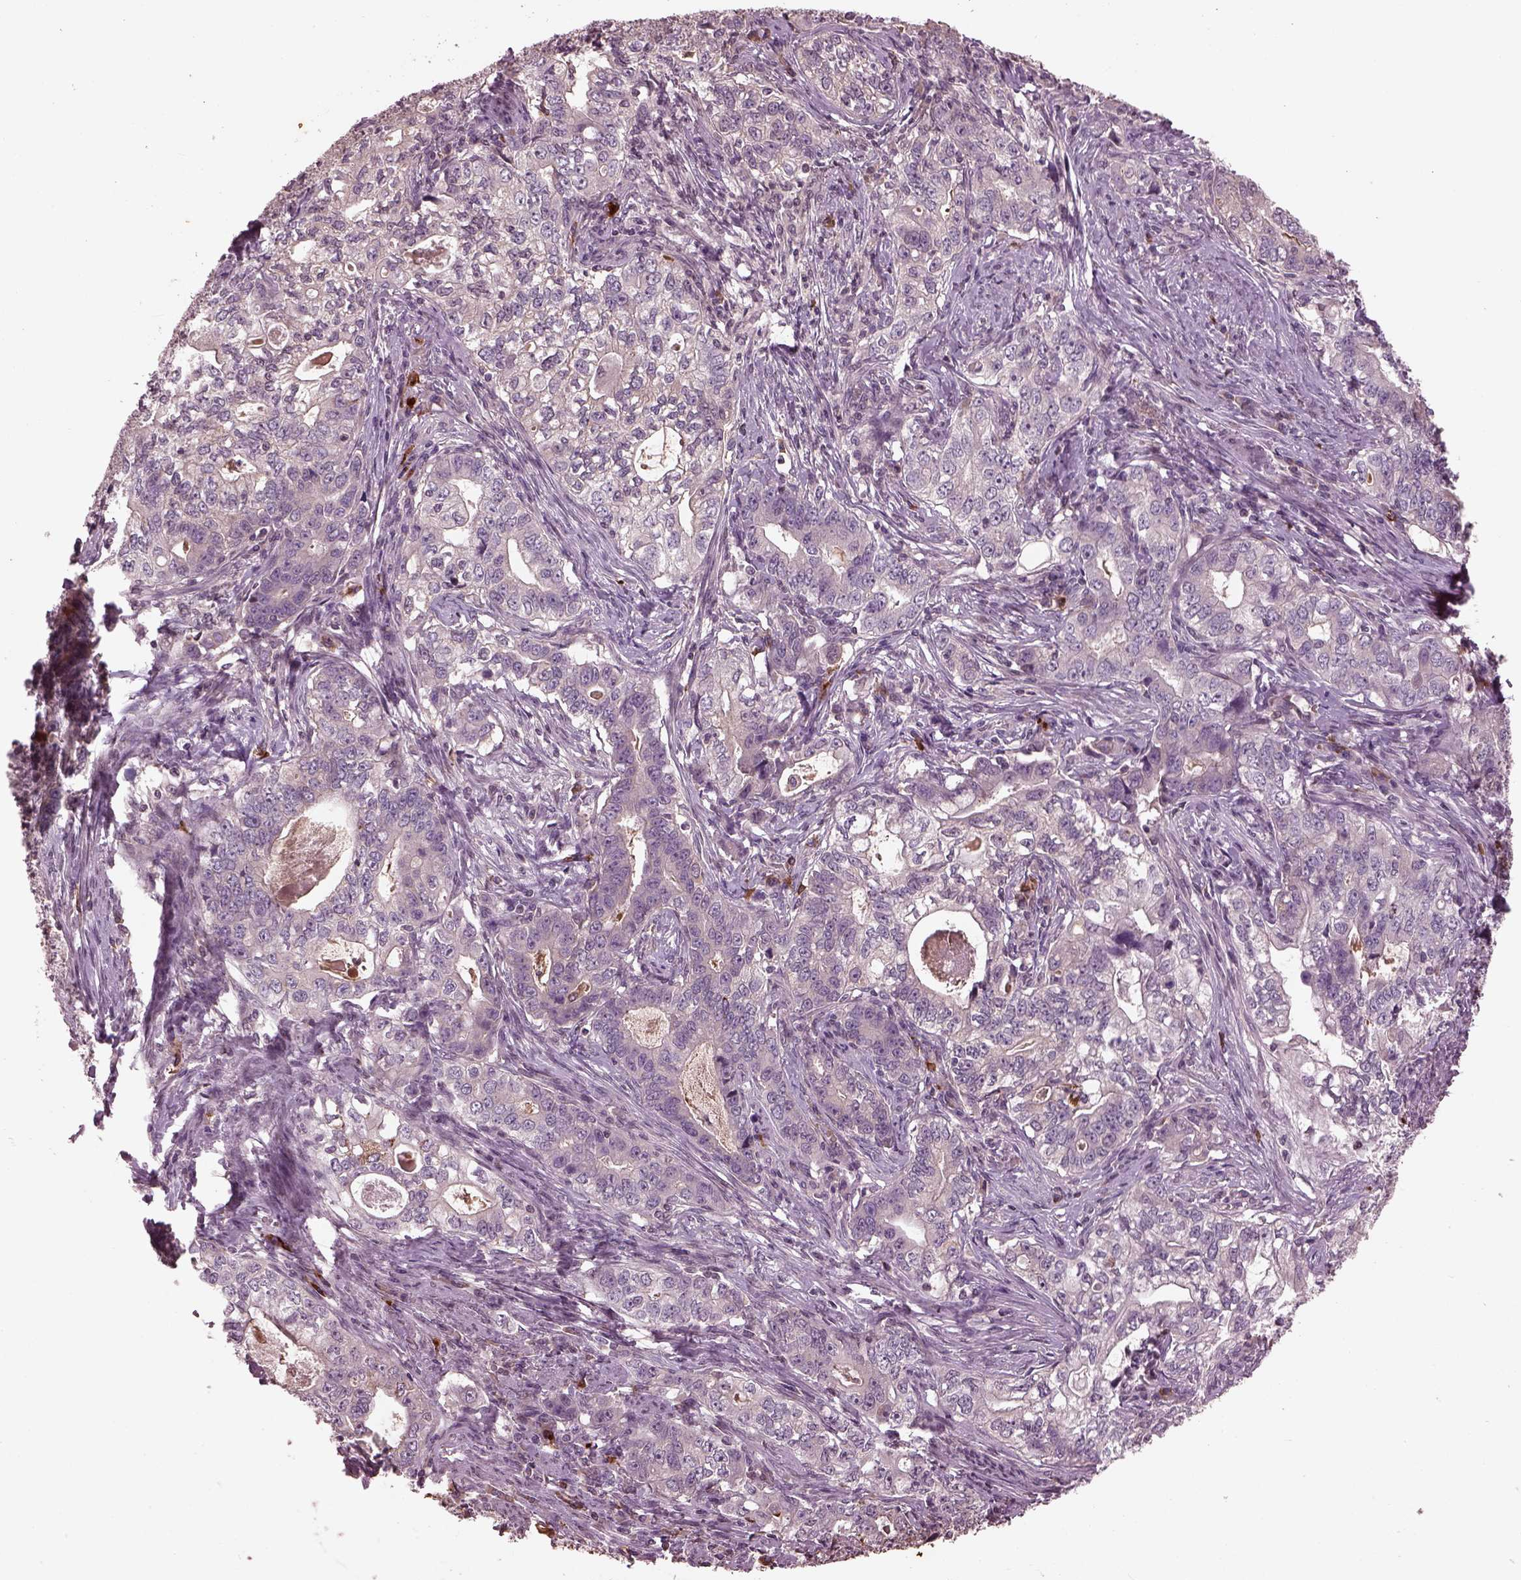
{"staining": {"intensity": "negative", "quantity": "none", "location": "none"}, "tissue": "stomach cancer", "cell_type": "Tumor cells", "image_type": "cancer", "snomed": [{"axis": "morphology", "description": "Adenocarcinoma, NOS"}, {"axis": "topography", "description": "Stomach, lower"}], "caption": "This is an immunohistochemistry (IHC) photomicrograph of stomach adenocarcinoma. There is no positivity in tumor cells.", "gene": "PTX4", "patient": {"sex": "female", "age": 72}}